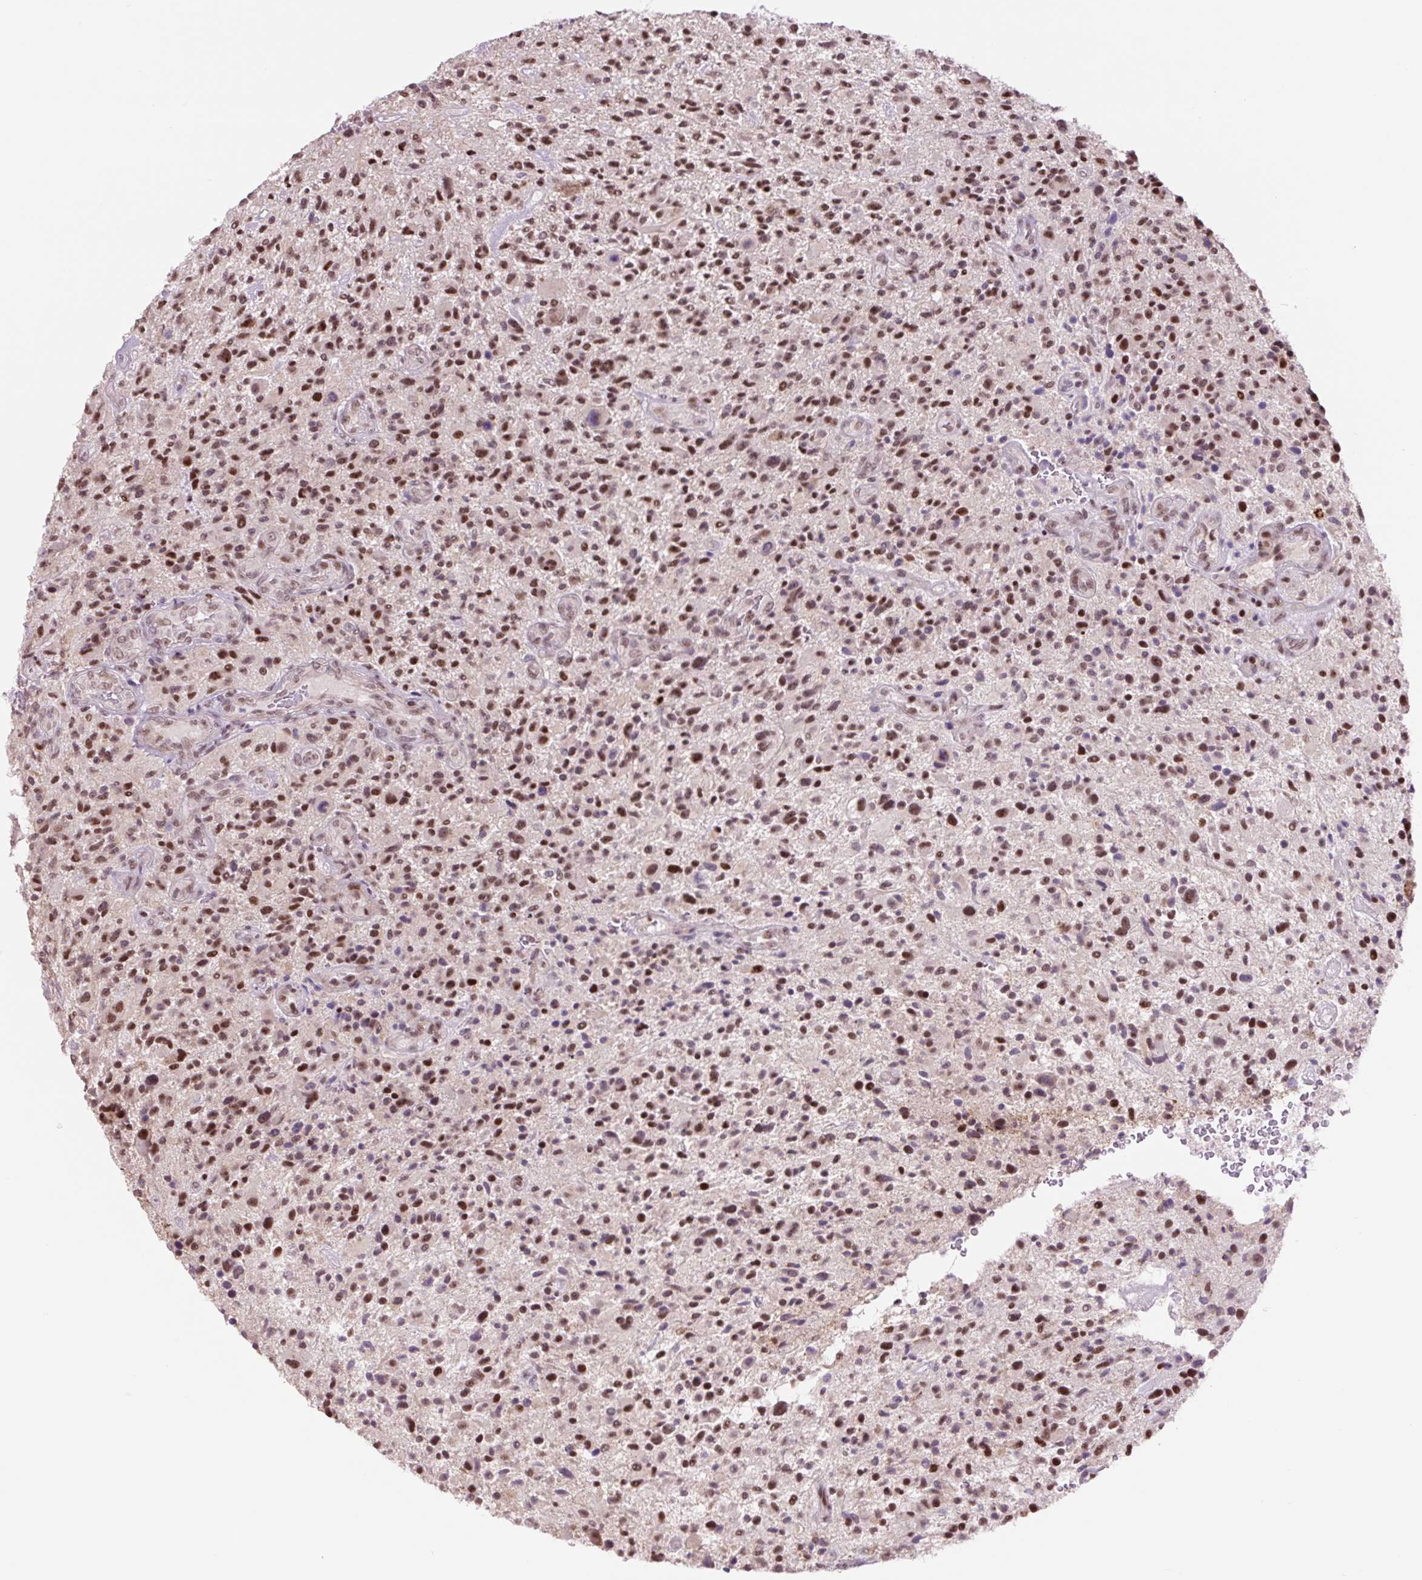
{"staining": {"intensity": "moderate", "quantity": ">75%", "location": "nuclear"}, "tissue": "glioma", "cell_type": "Tumor cells", "image_type": "cancer", "snomed": [{"axis": "morphology", "description": "Glioma, malignant, High grade"}, {"axis": "topography", "description": "Brain"}], "caption": "A photomicrograph of human glioma stained for a protein demonstrates moderate nuclear brown staining in tumor cells.", "gene": "TAF1A", "patient": {"sex": "male", "age": 47}}